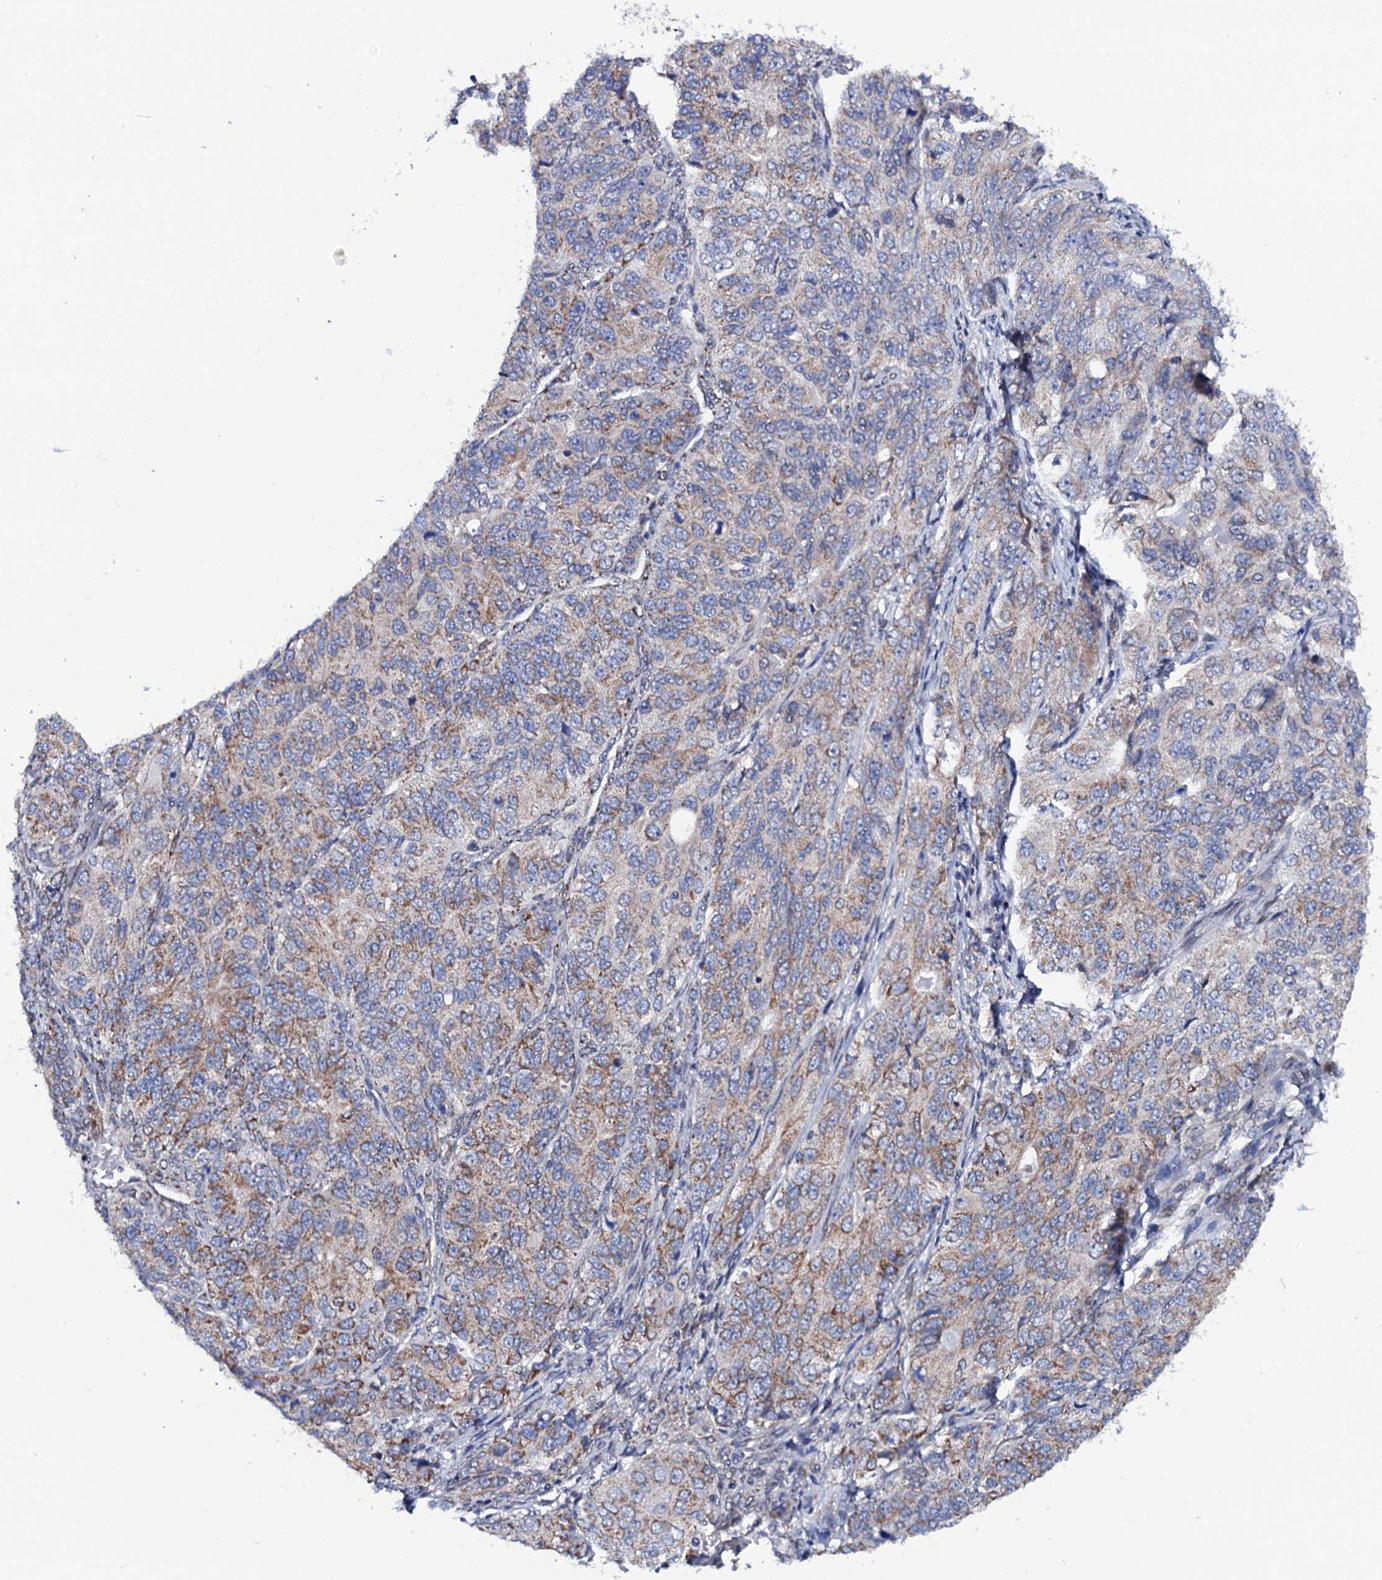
{"staining": {"intensity": "weak", "quantity": "25%-75%", "location": "cytoplasmic/membranous"}, "tissue": "ovarian cancer", "cell_type": "Tumor cells", "image_type": "cancer", "snomed": [{"axis": "morphology", "description": "Carcinoma, endometroid"}, {"axis": "topography", "description": "Ovary"}], "caption": "DAB immunohistochemical staining of human ovarian cancer (endometroid carcinoma) exhibits weak cytoplasmic/membranous protein staining in approximately 25%-75% of tumor cells.", "gene": "PTCD3", "patient": {"sex": "female", "age": 51}}